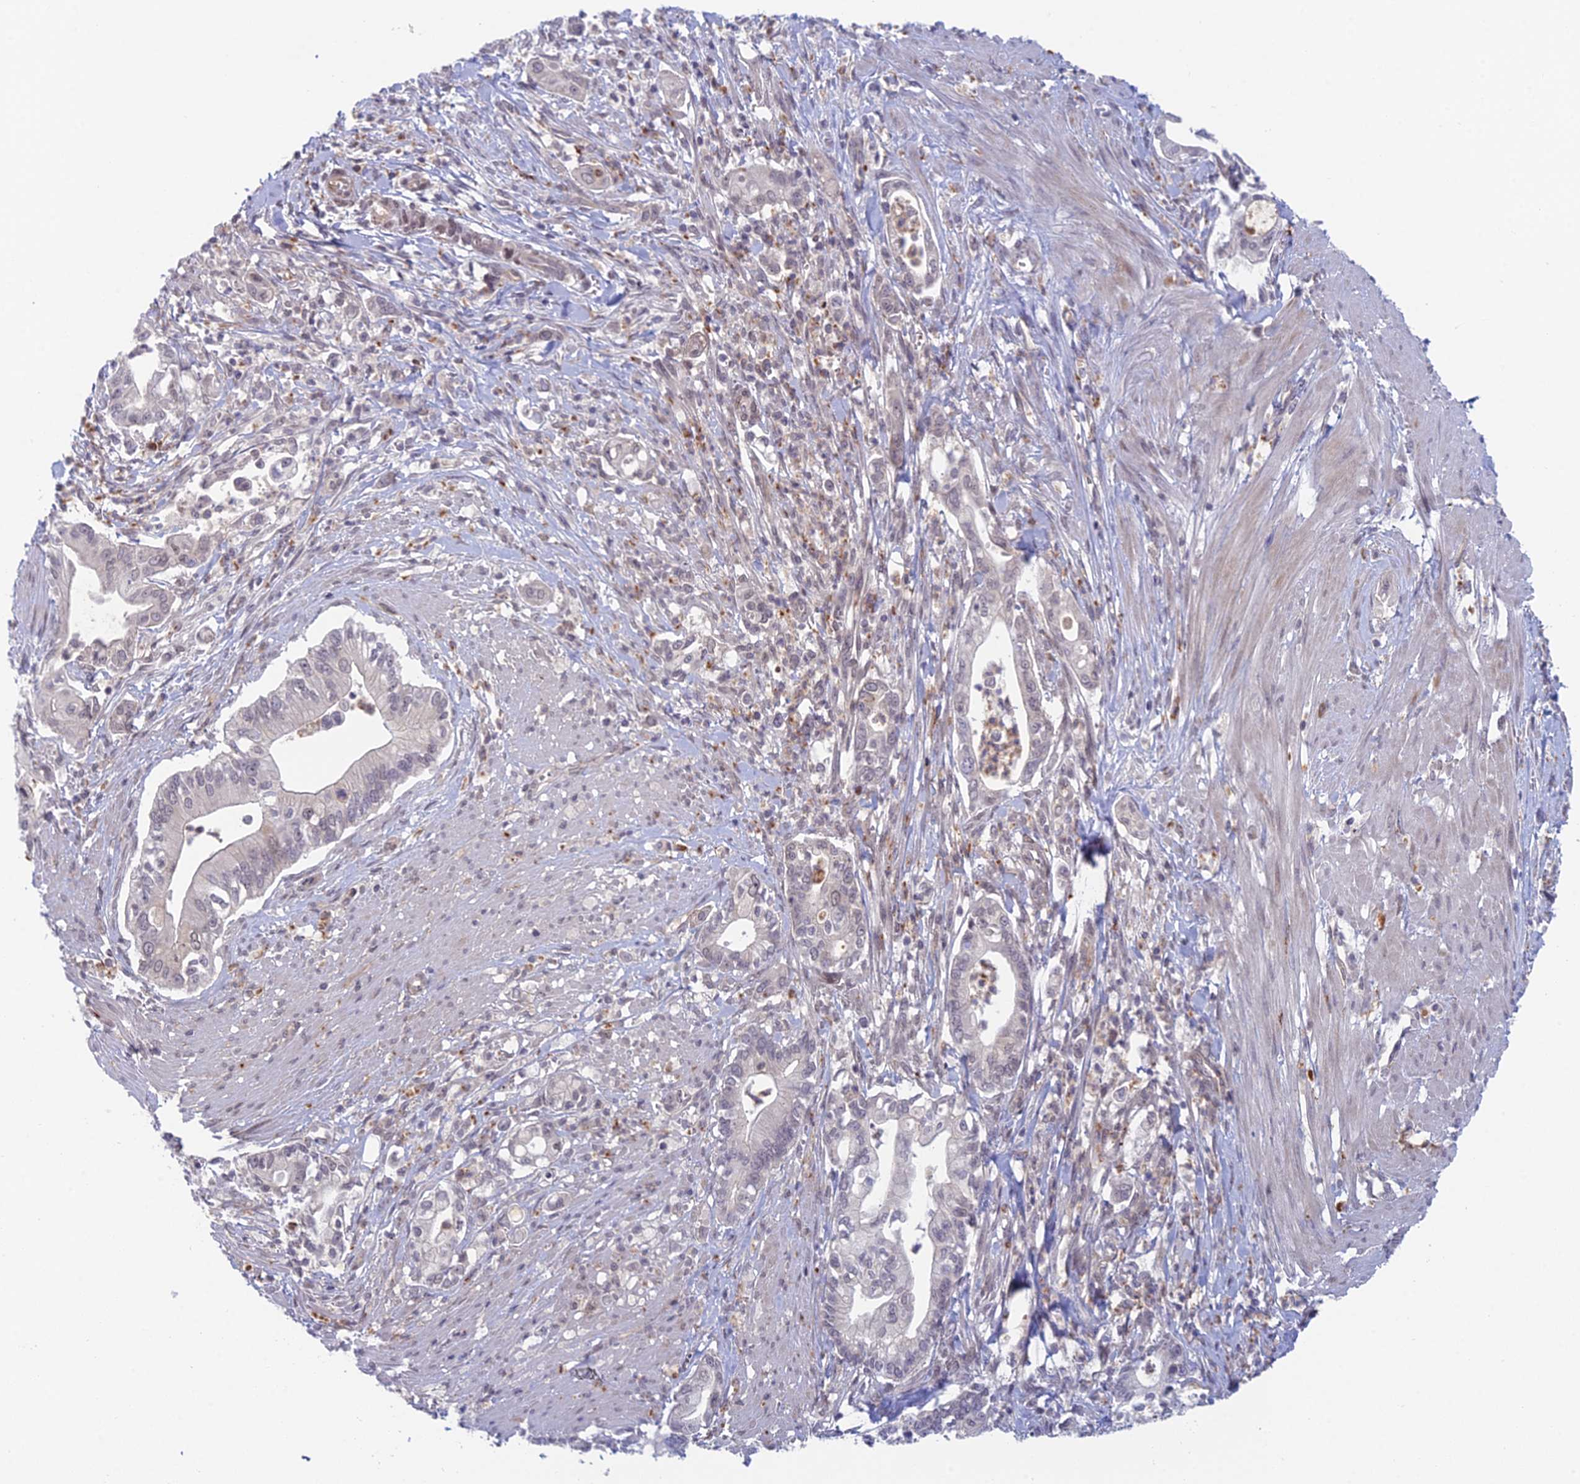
{"staining": {"intensity": "negative", "quantity": "none", "location": "none"}, "tissue": "pancreatic cancer", "cell_type": "Tumor cells", "image_type": "cancer", "snomed": [{"axis": "morphology", "description": "Adenocarcinoma, NOS"}, {"axis": "topography", "description": "Pancreas"}], "caption": "Protein analysis of adenocarcinoma (pancreatic) demonstrates no significant expression in tumor cells.", "gene": "PPP1R26", "patient": {"sex": "male", "age": 78}}